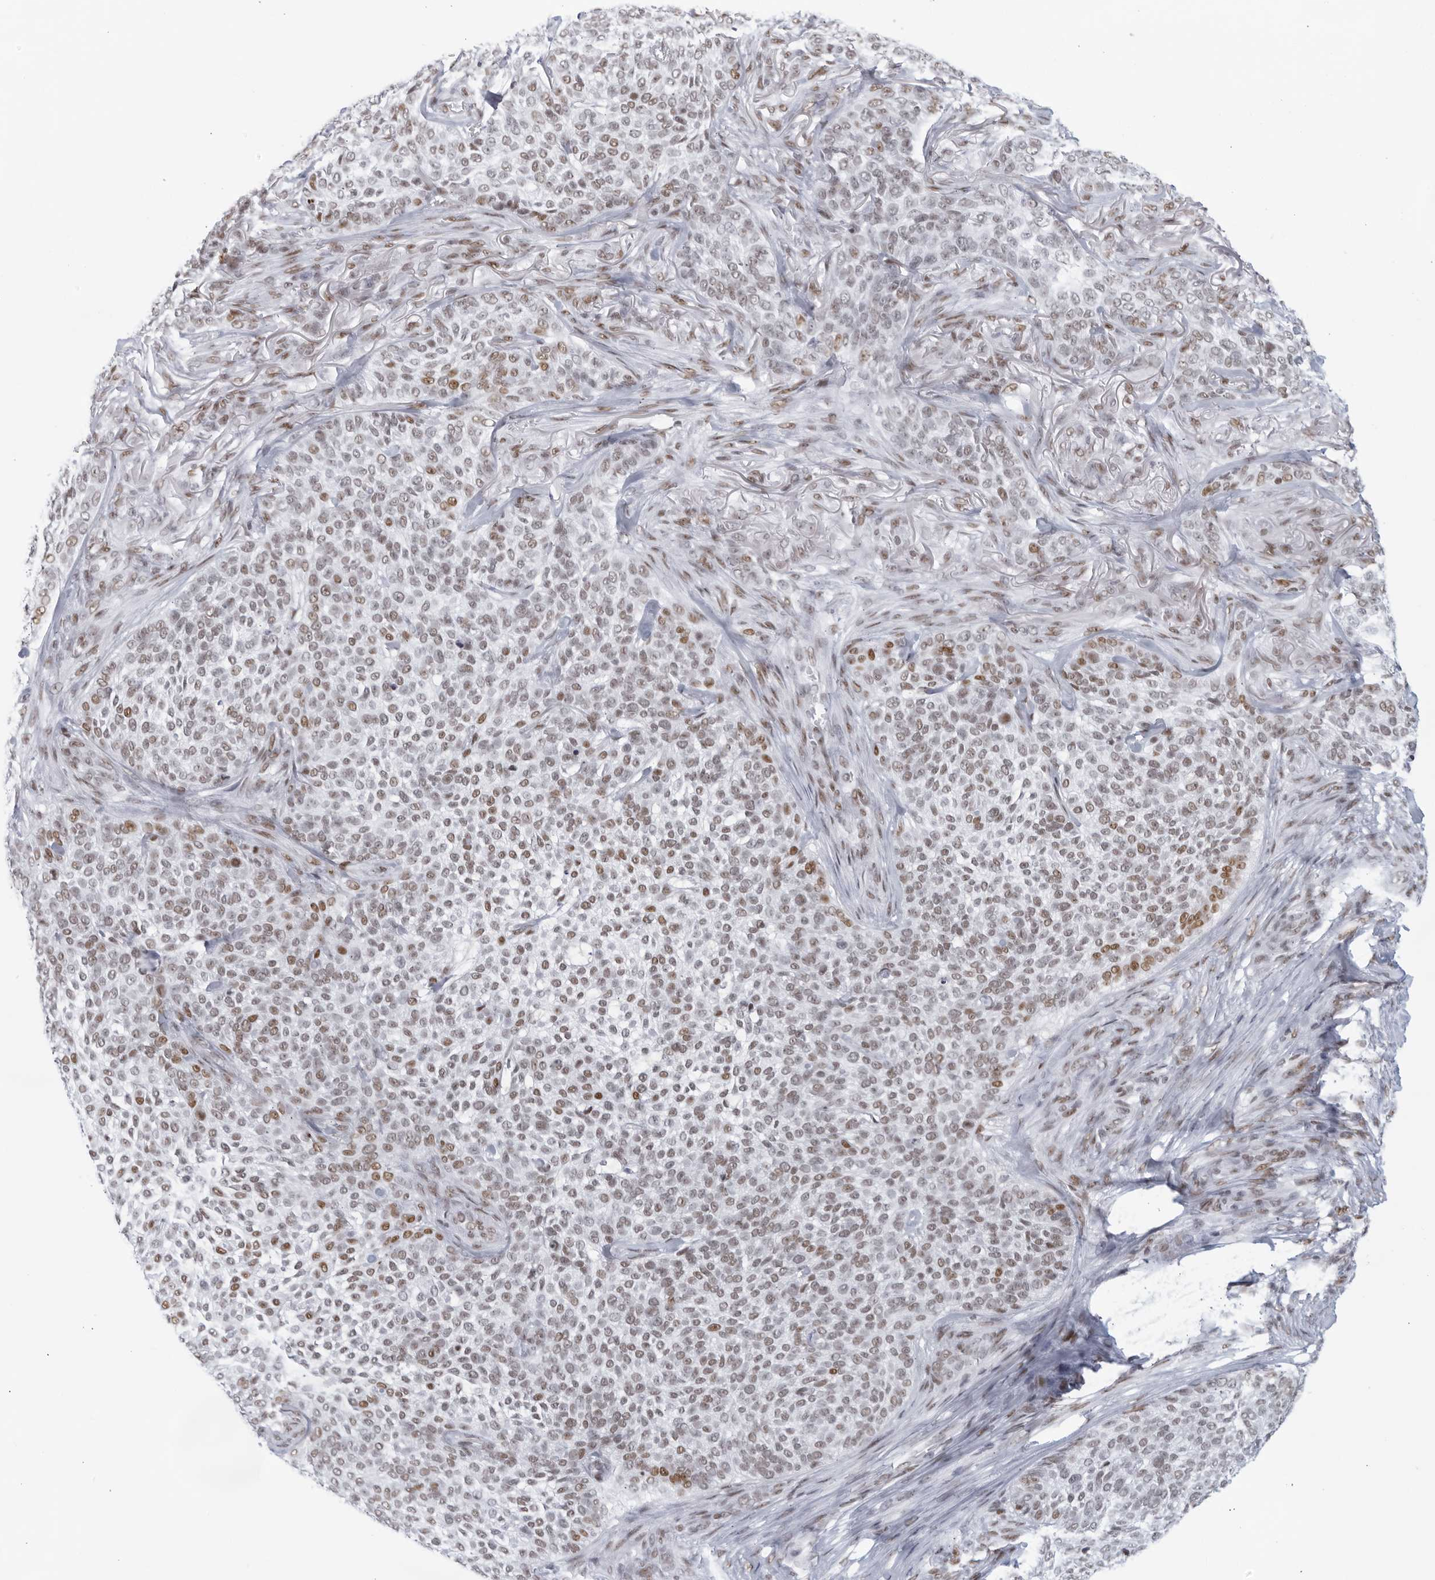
{"staining": {"intensity": "moderate", "quantity": "25%-75%", "location": "nuclear"}, "tissue": "skin cancer", "cell_type": "Tumor cells", "image_type": "cancer", "snomed": [{"axis": "morphology", "description": "Basal cell carcinoma"}, {"axis": "topography", "description": "Skin"}], "caption": "DAB immunohistochemical staining of human skin cancer shows moderate nuclear protein positivity in about 25%-75% of tumor cells.", "gene": "HP1BP3", "patient": {"sex": "female", "age": 64}}